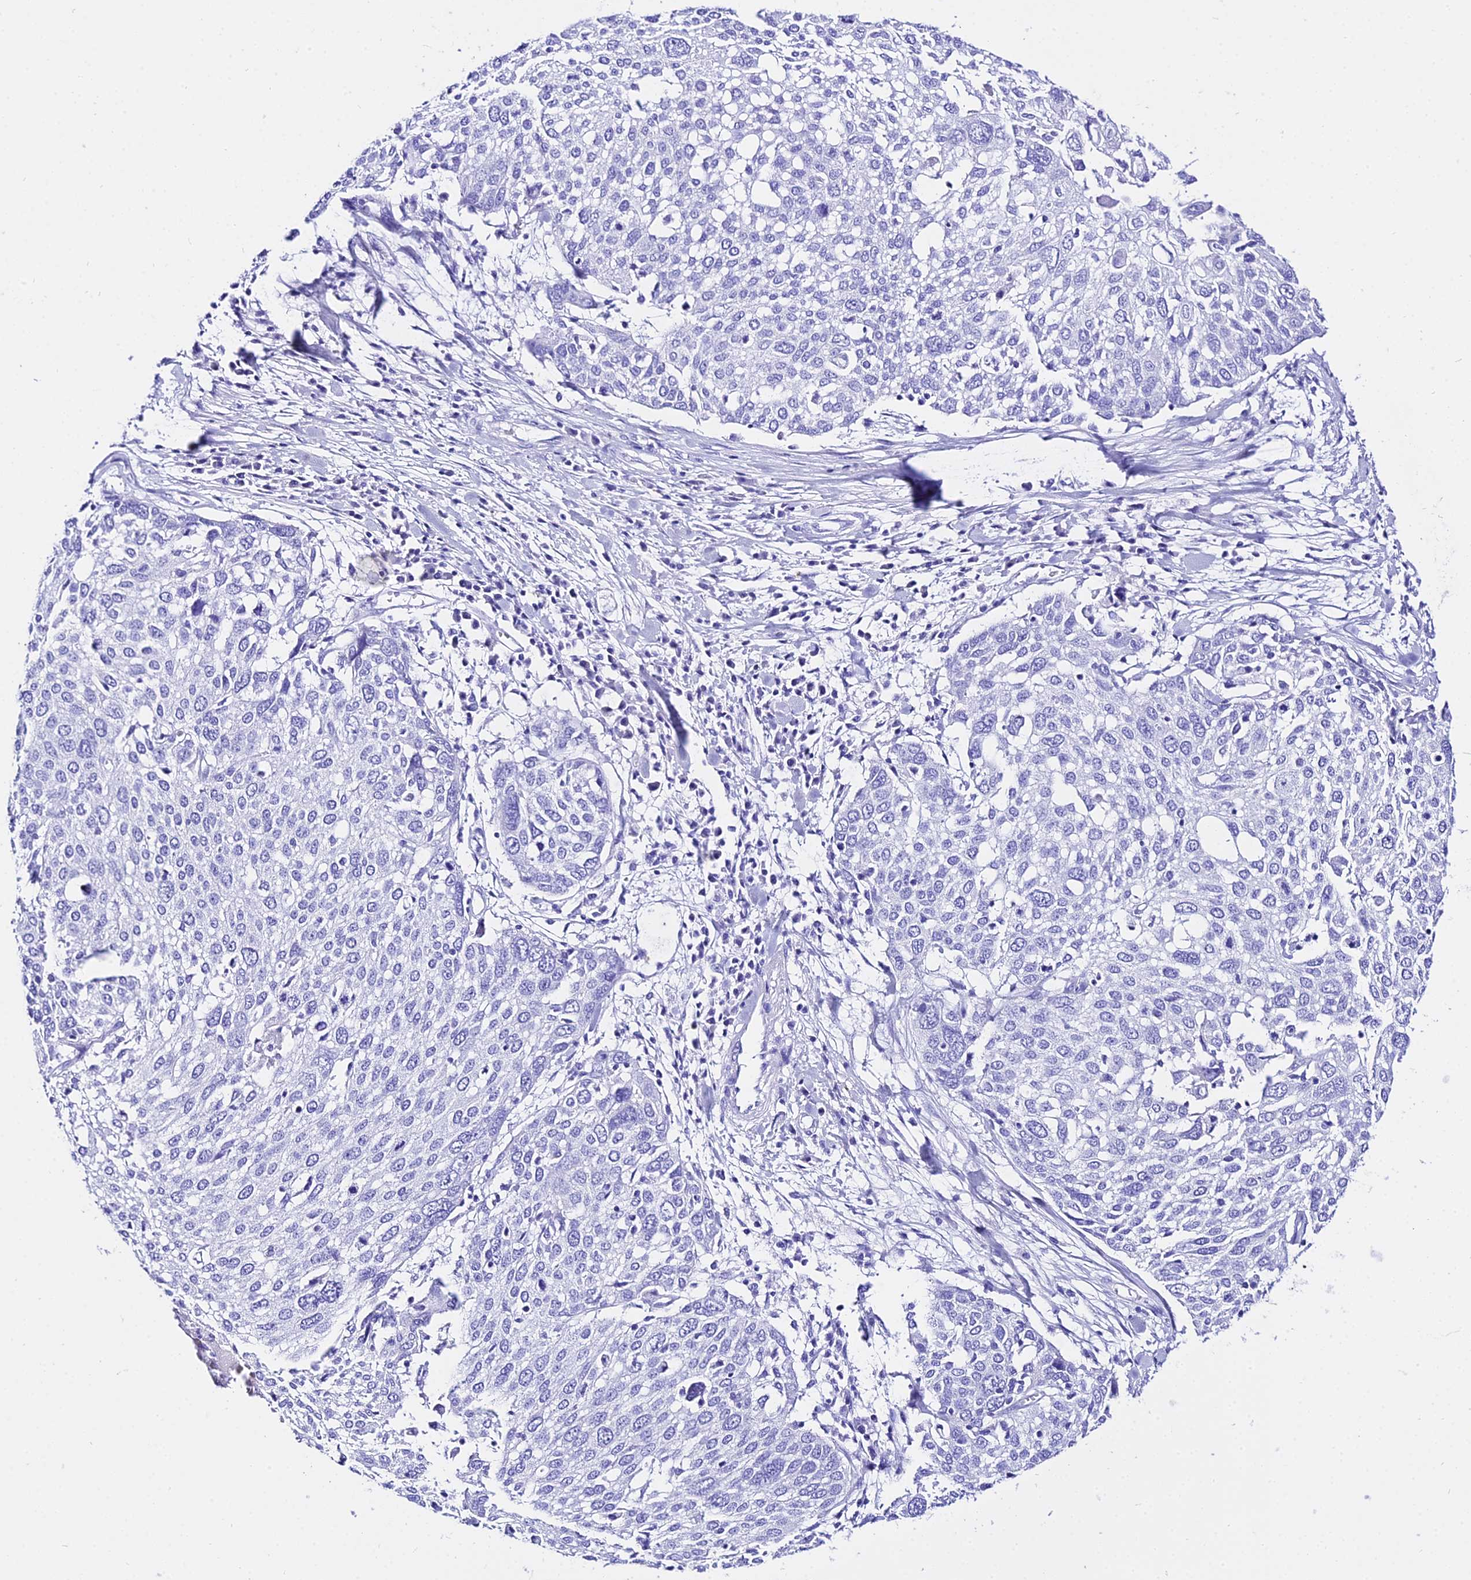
{"staining": {"intensity": "negative", "quantity": "none", "location": "none"}, "tissue": "lung cancer", "cell_type": "Tumor cells", "image_type": "cancer", "snomed": [{"axis": "morphology", "description": "Squamous cell carcinoma, NOS"}, {"axis": "topography", "description": "Lung"}], "caption": "DAB immunohistochemical staining of lung squamous cell carcinoma exhibits no significant expression in tumor cells. Brightfield microscopy of immunohistochemistry stained with DAB (3,3'-diaminobenzidine) (brown) and hematoxylin (blue), captured at high magnification.", "gene": "TRMT44", "patient": {"sex": "male", "age": 65}}